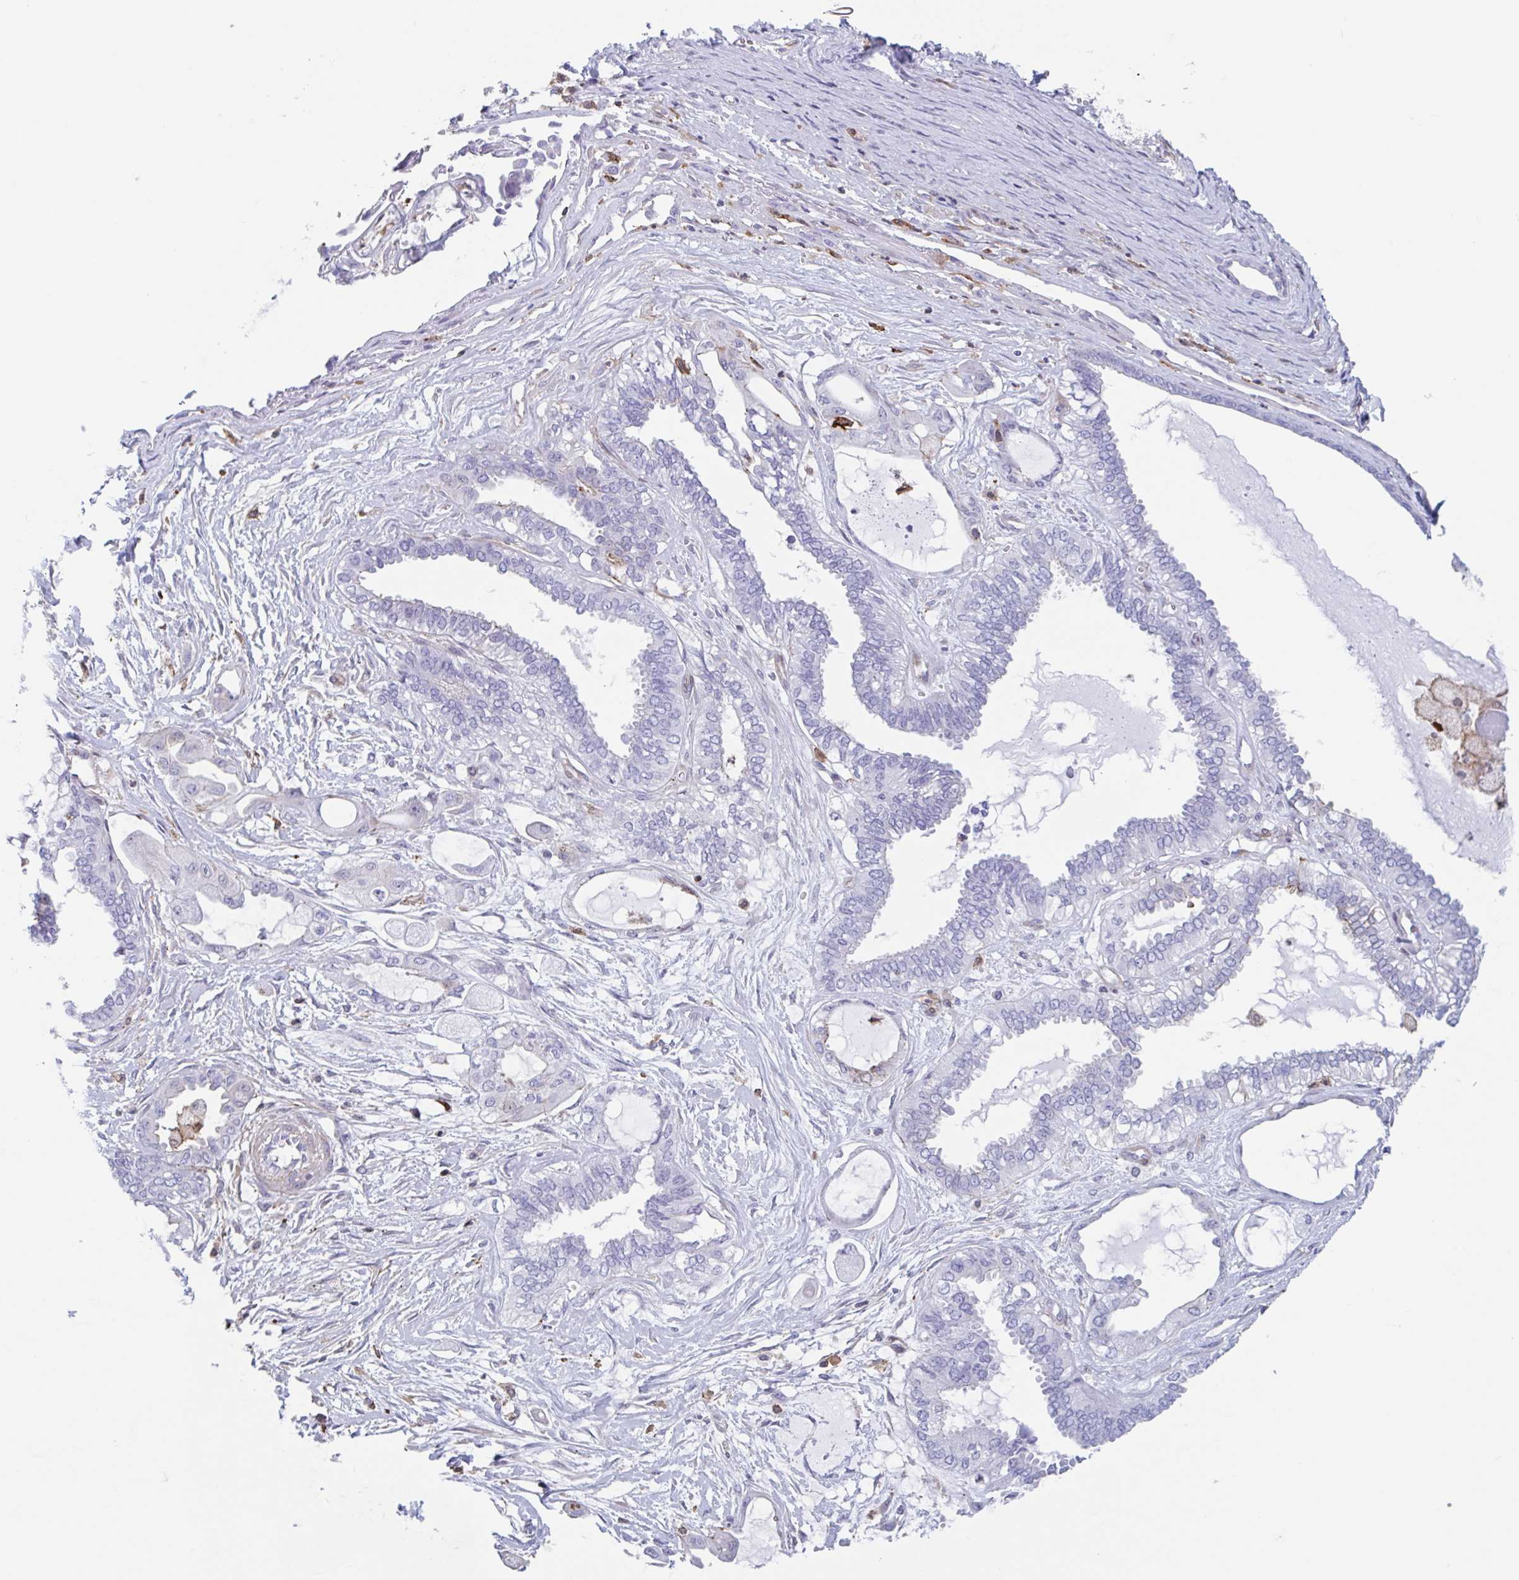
{"staining": {"intensity": "negative", "quantity": "none", "location": "none"}, "tissue": "ovarian cancer", "cell_type": "Tumor cells", "image_type": "cancer", "snomed": [{"axis": "morphology", "description": "Carcinoma, NOS"}, {"axis": "morphology", "description": "Carcinoma, endometroid"}, {"axis": "topography", "description": "Ovary"}], "caption": "Immunohistochemical staining of ovarian cancer reveals no significant expression in tumor cells. (Stains: DAB (3,3'-diaminobenzidine) IHC with hematoxylin counter stain, Microscopy: brightfield microscopy at high magnification).", "gene": "EFHD1", "patient": {"sex": "female", "age": 50}}